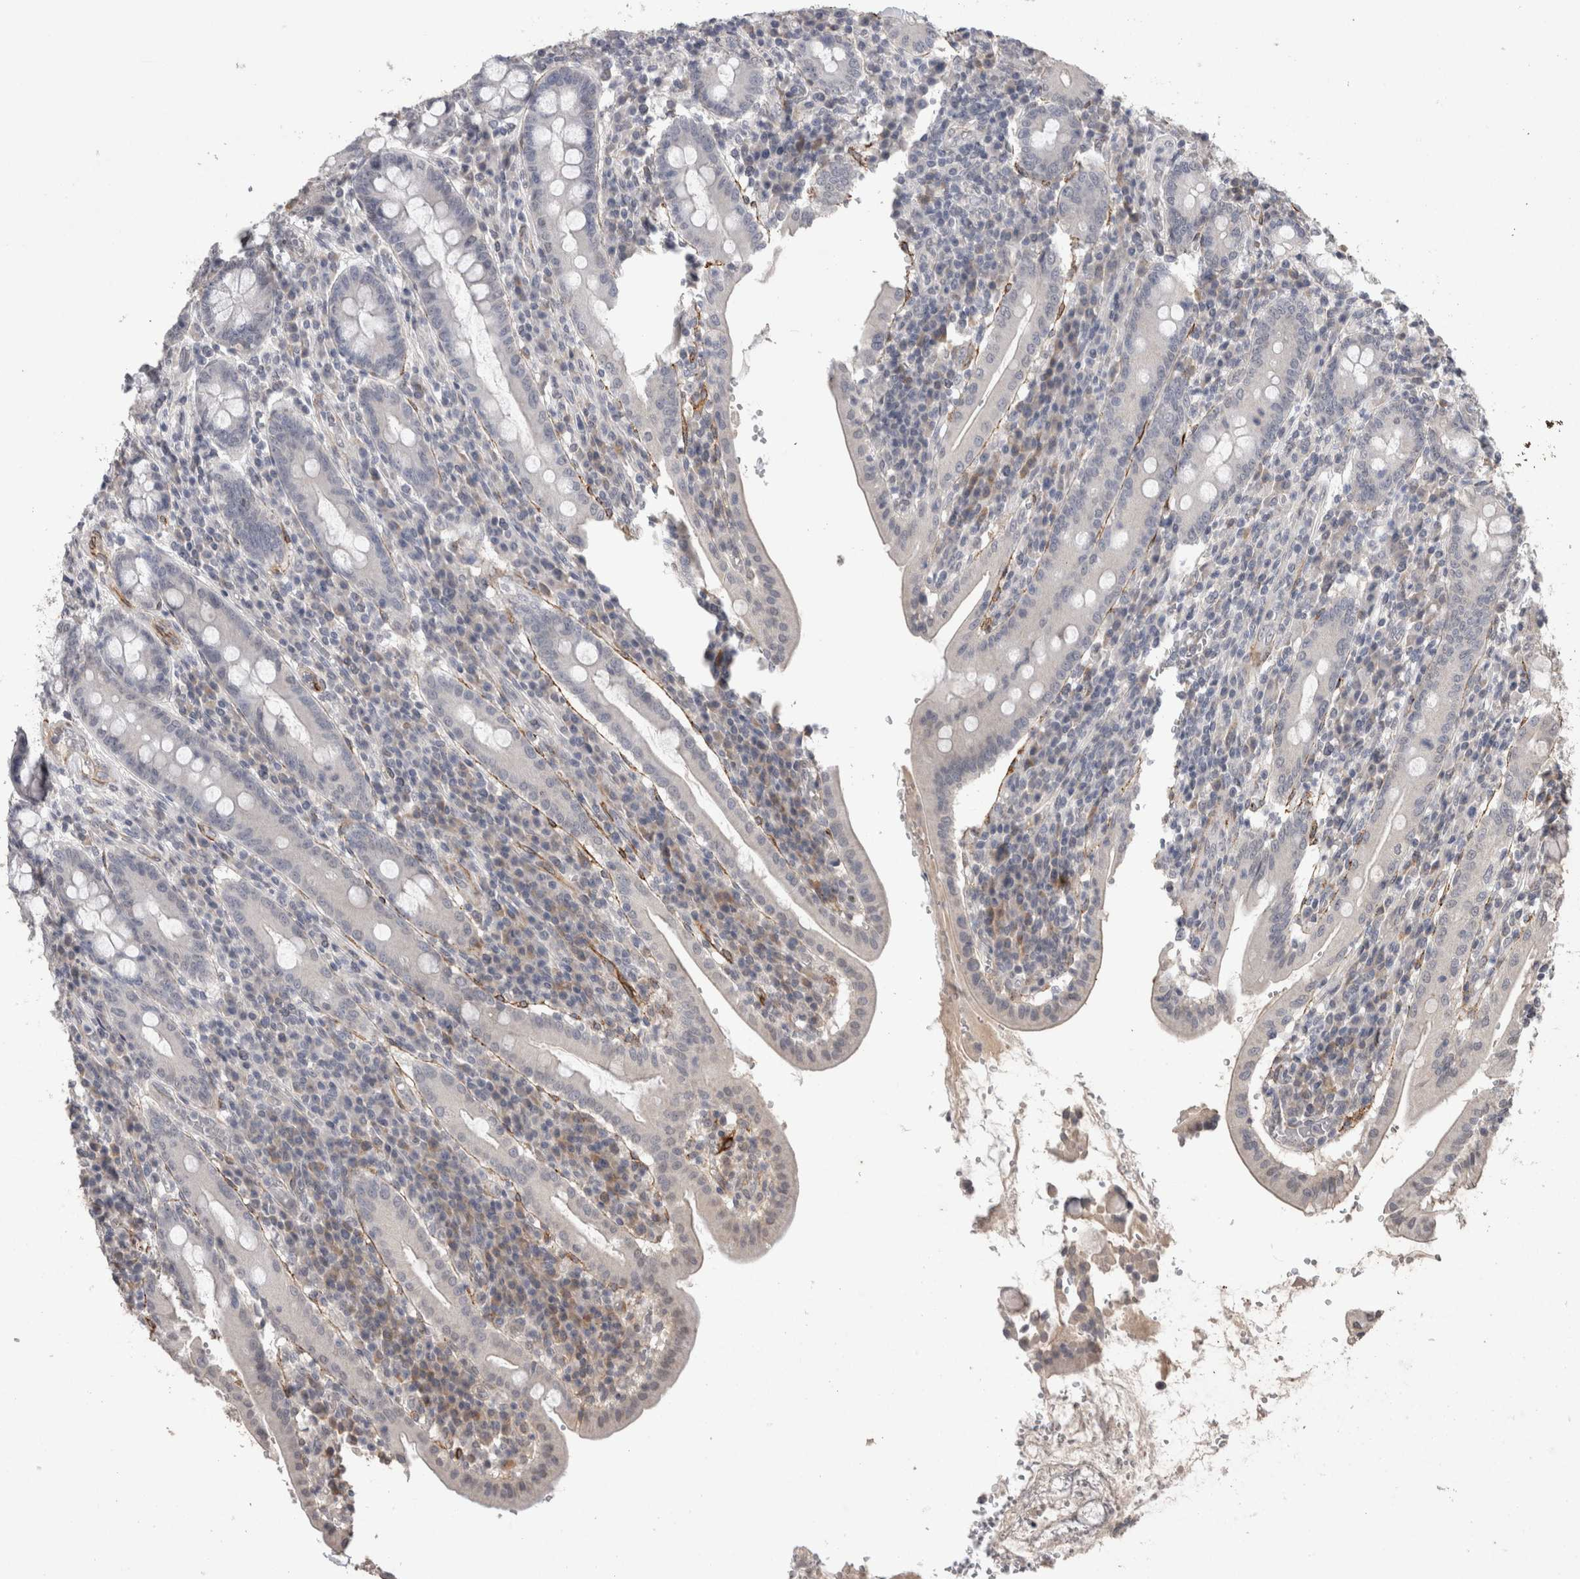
{"staining": {"intensity": "negative", "quantity": "none", "location": "none"}, "tissue": "duodenum", "cell_type": "Glandular cells", "image_type": "normal", "snomed": [{"axis": "morphology", "description": "Normal tissue, NOS"}, {"axis": "morphology", "description": "Adenocarcinoma, NOS"}, {"axis": "topography", "description": "Pancreas"}, {"axis": "topography", "description": "Duodenum"}], "caption": "The histopathology image demonstrates no significant expression in glandular cells of duodenum.", "gene": "CDH13", "patient": {"sex": "male", "age": 50}}